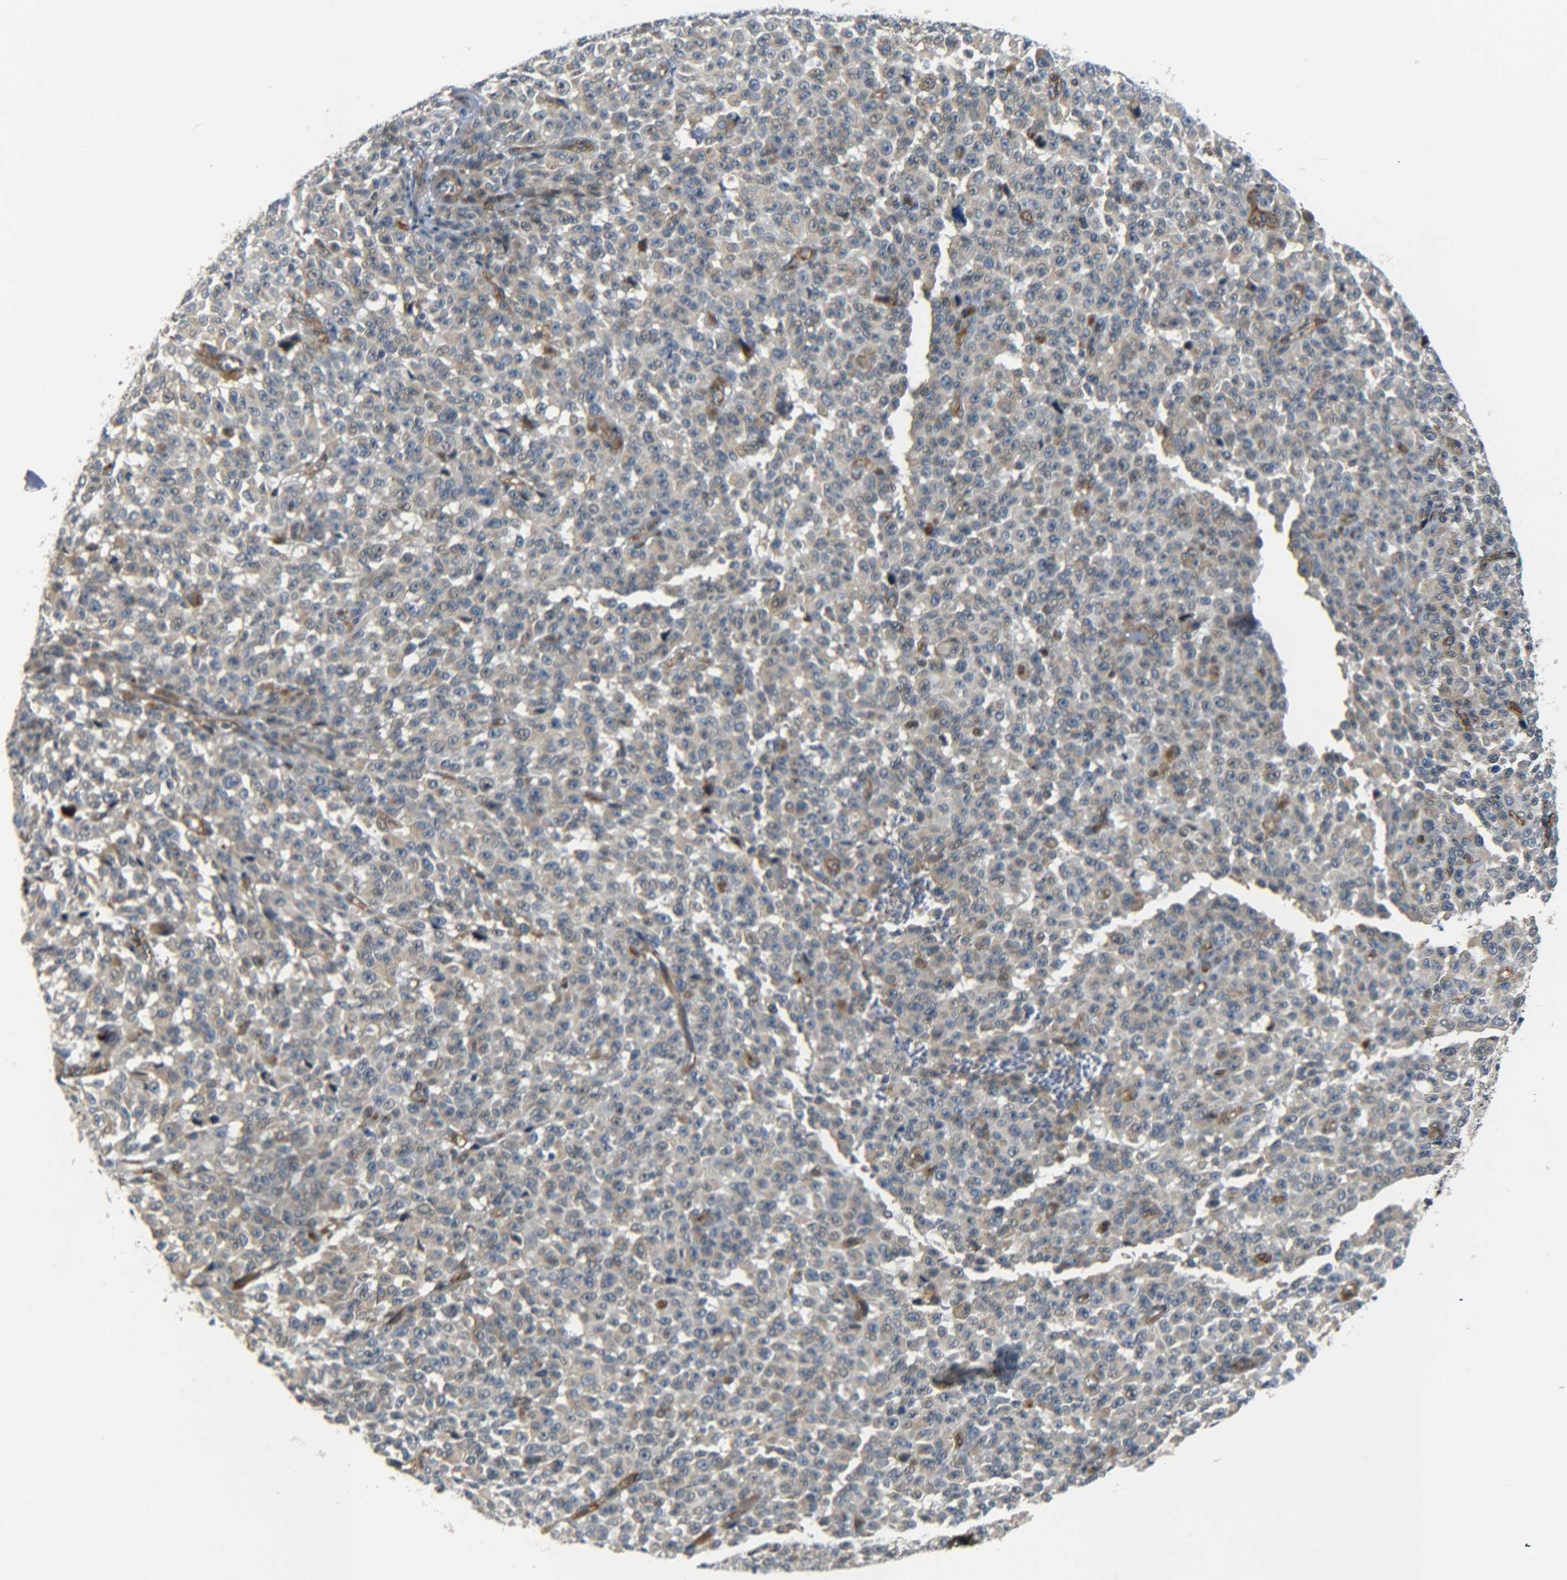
{"staining": {"intensity": "weak", "quantity": "25%-75%", "location": "cytoplasmic/membranous"}, "tissue": "melanoma", "cell_type": "Tumor cells", "image_type": "cancer", "snomed": [{"axis": "morphology", "description": "Malignant melanoma, NOS"}, {"axis": "topography", "description": "Skin"}], "caption": "A brown stain highlights weak cytoplasmic/membranous expression of a protein in human melanoma tumor cells.", "gene": "MEIS1", "patient": {"sex": "female", "age": 82}}